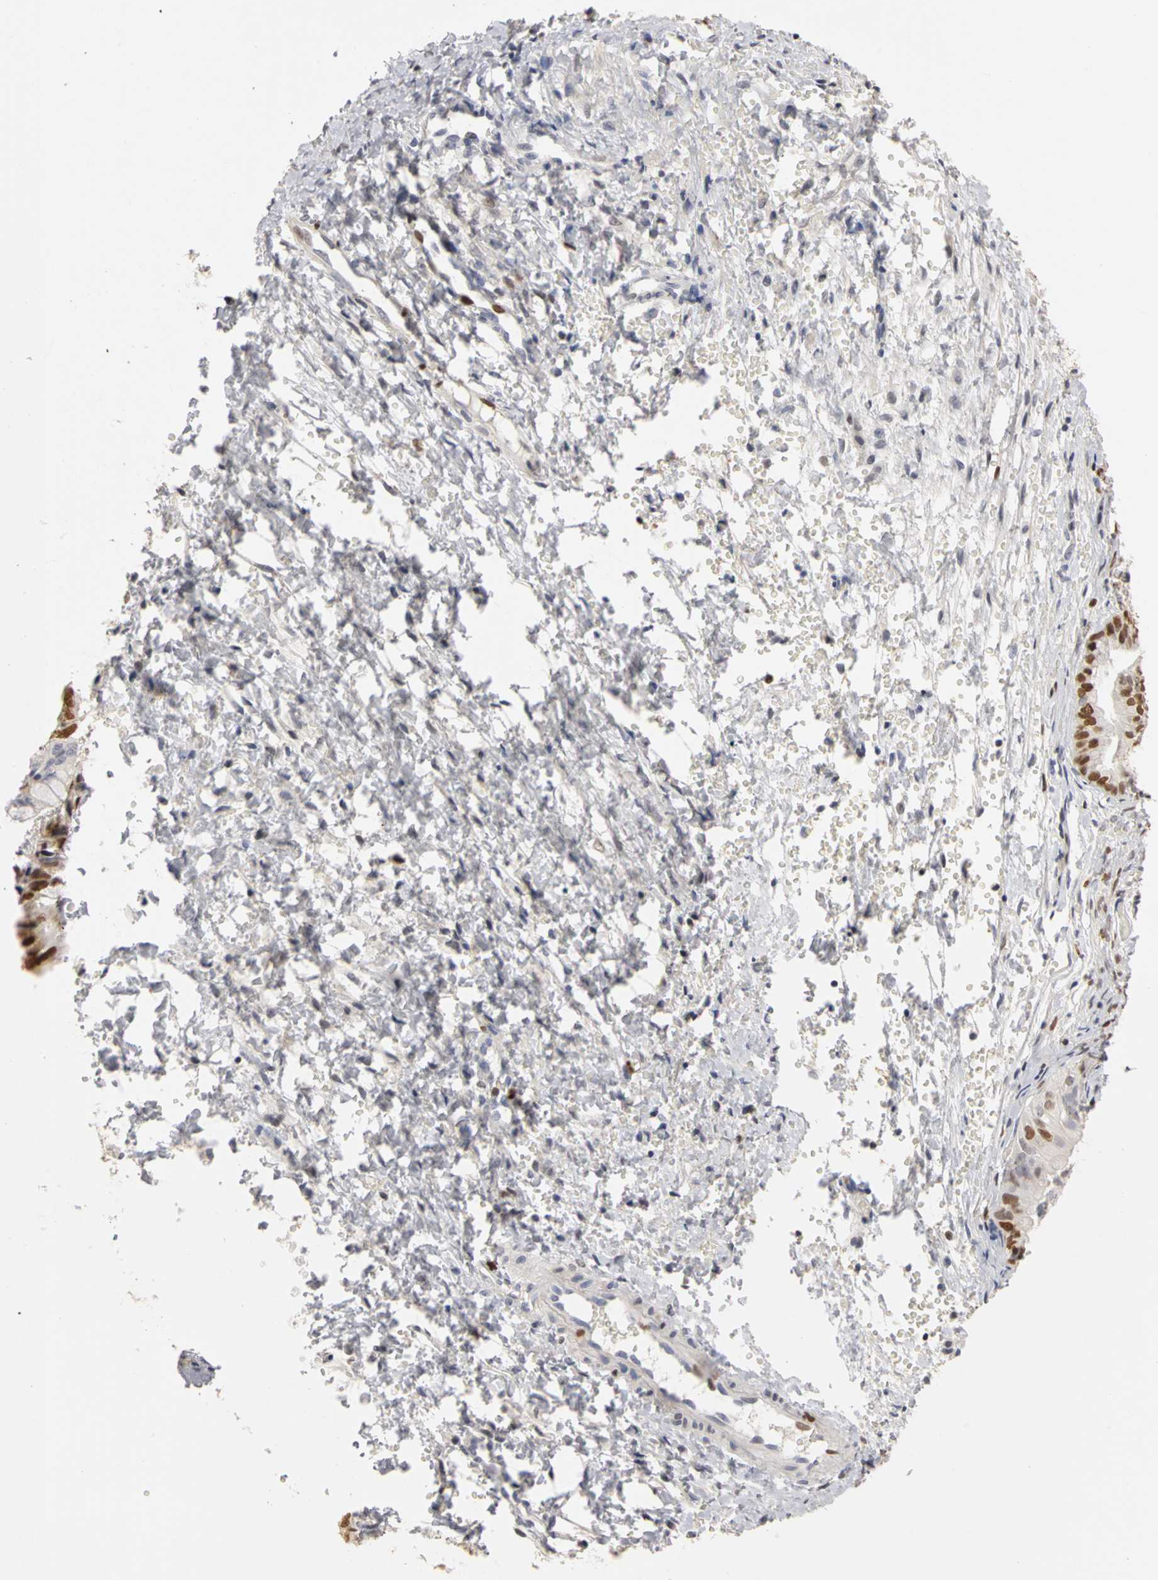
{"staining": {"intensity": "moderate", "quantity": "25%-75%", "location": "nuclear"}, "tissue": "ovarian cancer", "cell_type": "Tumor cells", "image_type": "cancer", "snomed": [{"axis": "morphology", "description": "Cystadenocarcinoma, mucinous, NOS"}, {"axis": "topography", "description": "Ovary"}], "caption": "Brown immunohistochemical staining in ovarian cancer shows moderate nuclear staining in approximately 25%-75% of tumor cells.", "gene": "MCM6", "patient": {"sex": "female", "age": 36}}